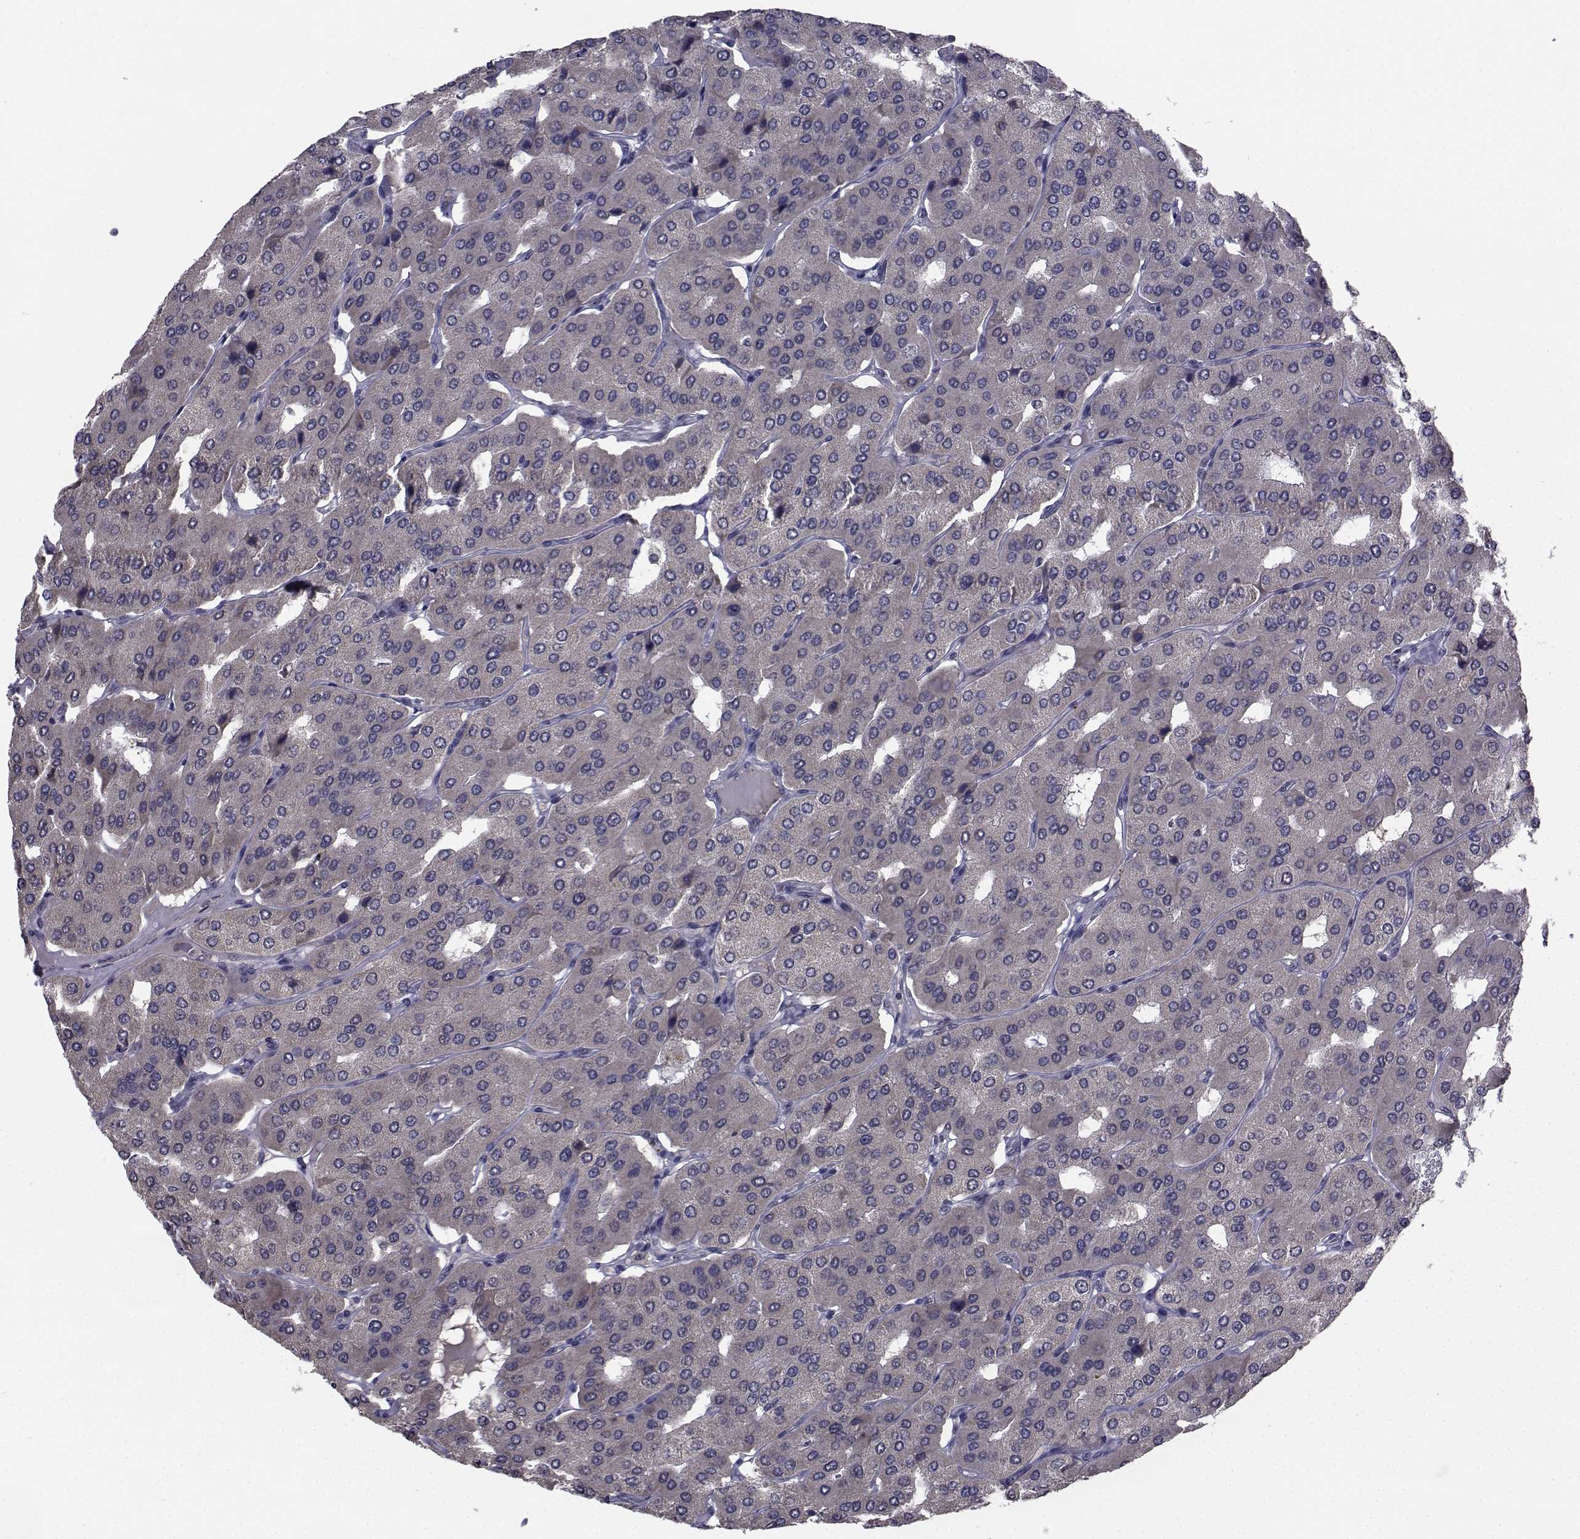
{"staining": {"intensity": "negative", "quantity": "none", "location": "none"}, "tissue": "parathyroid gland", "cell_type": "Glandular cells", "image_type": "normal", "snomed": [{"axis": "morphology", "description": "Normal tissue, NOS"}, {"axis": "morphology", "description": "Adenoma, NOS"}, {"axis": "topography", "description": "Parathyroid gland"}], "caption": "IHC photomicrograph of normal parathyroid gland: human parathyroid gland stained with DAB exhibits no significant protein staining in glandular cells.", "gene": "CYP2S1", "patient": {"sex": "female", "age": 86}}